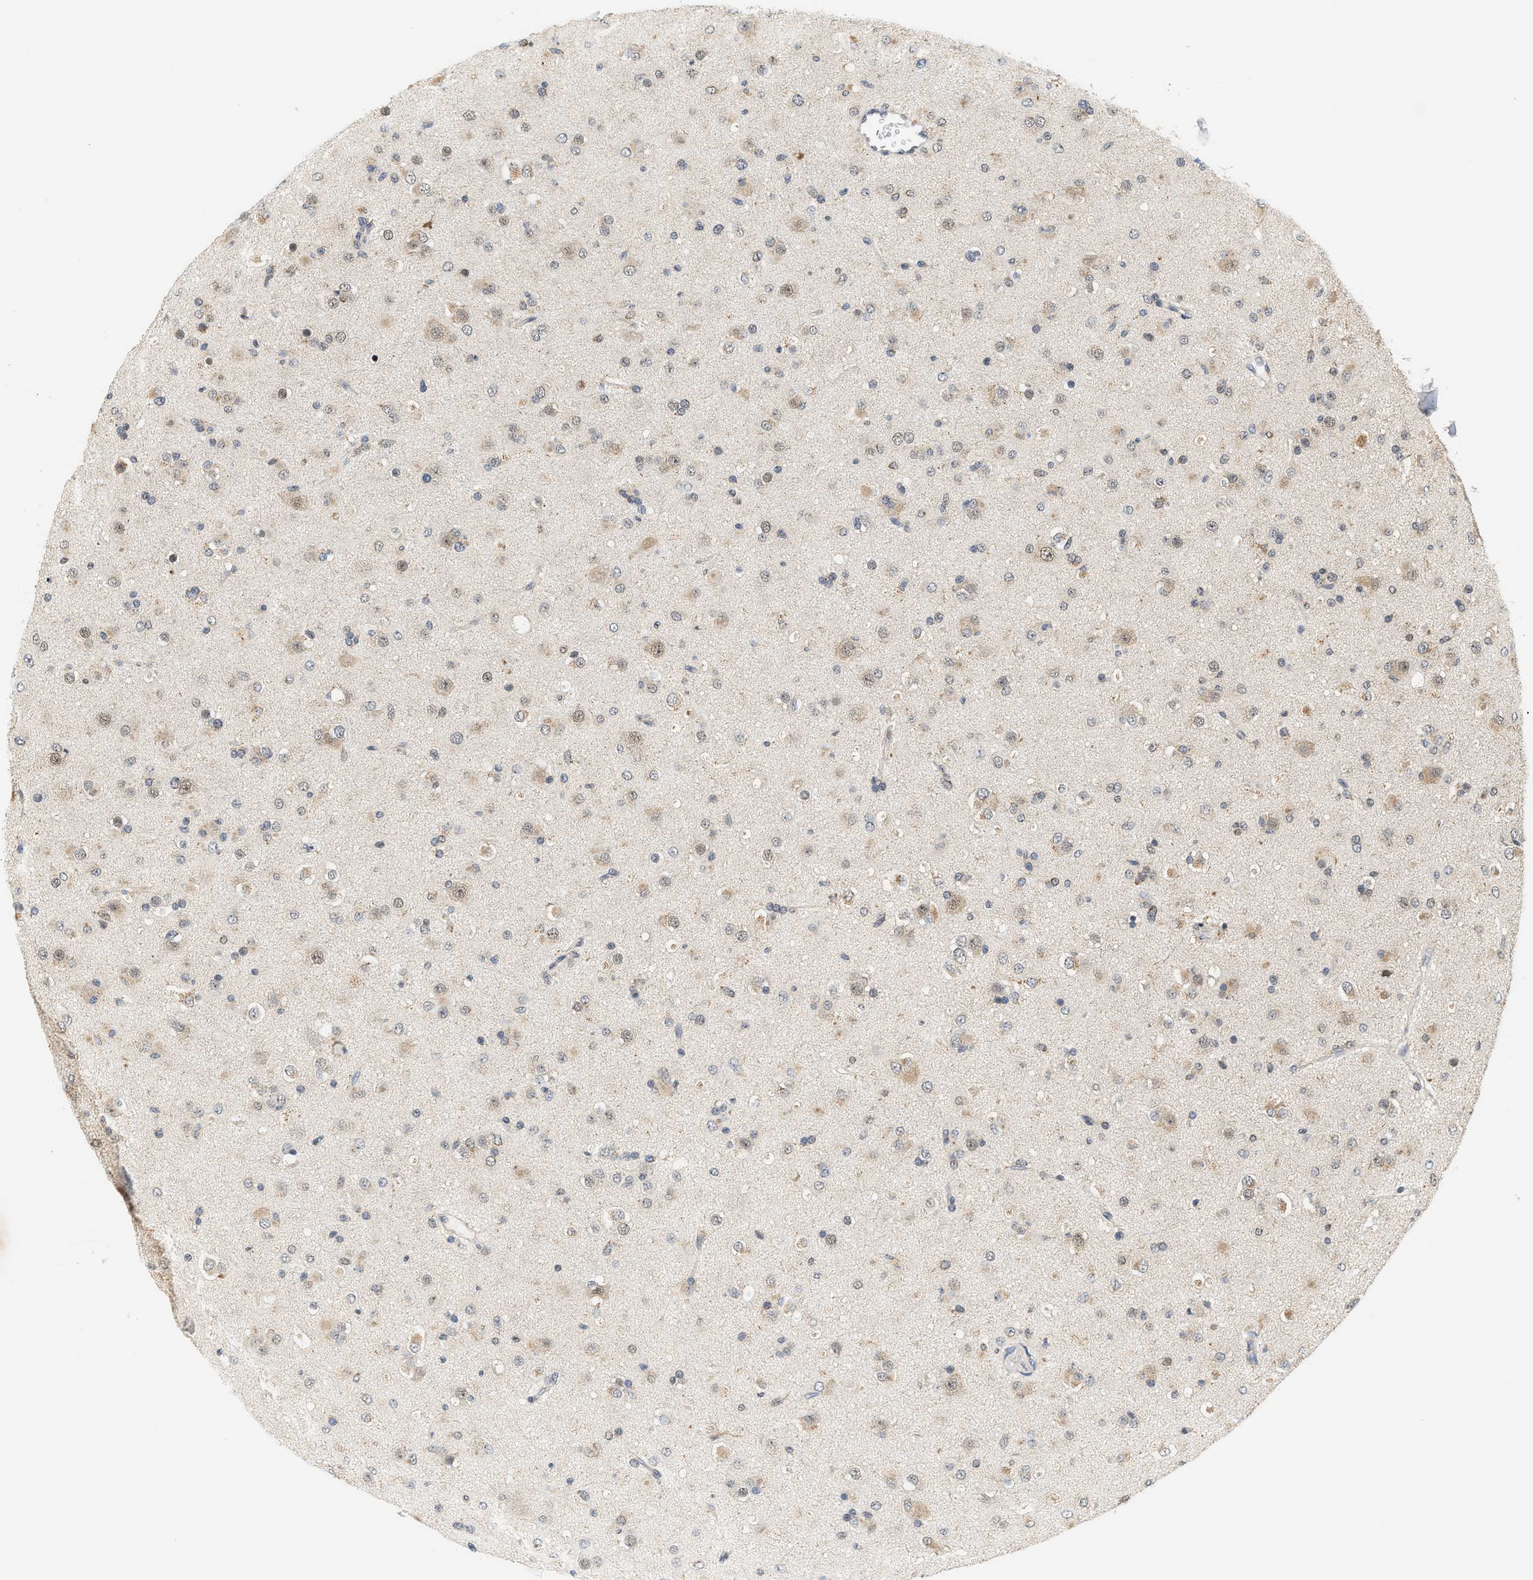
{"staining": {"intensity": "weak", "quantity": "<25%", "location": "cytoplasmic/membranous"}, "tissue": "glioma", "cell_type": "Tumor cells", "image_type": "cancer", "snomed": [{"axis": "morphology", "description": "Glioma, malignant, Low grade"}, {"axis": "topography", "description": "Brain"}], "caption": "DAB (3,3'-diaminobenzidine) immunohistochemical staining of glioma demonstrates no significant staining in tumor cells.", "gene": "GIGYF1", "patient": {"sex": "male", "age": 65}}